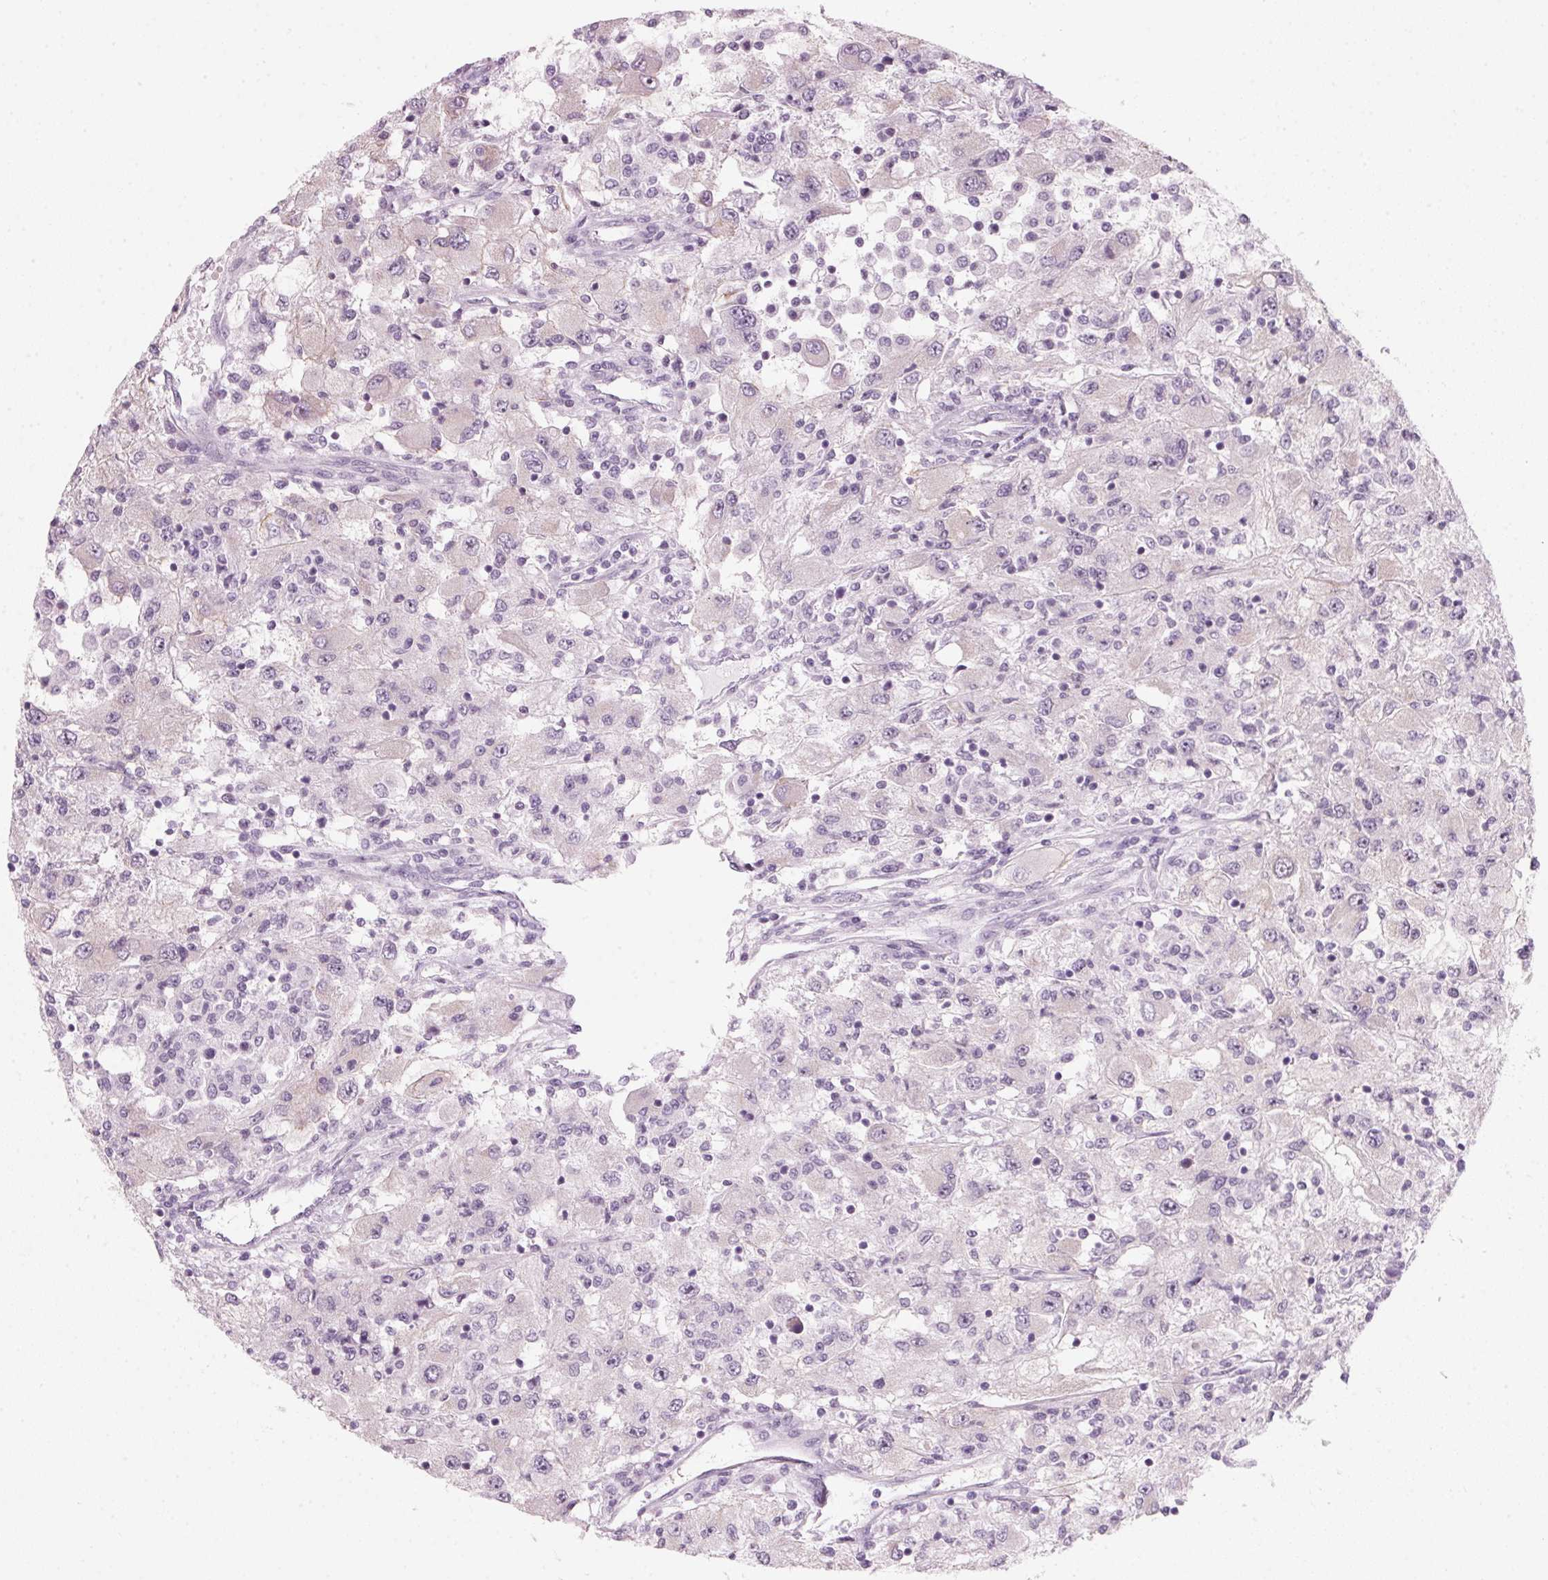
{"staining": {"intensity": "negative", "quantity": "none", "location": "none"}, "tissue": "renal cancer", "cell_type": "Tumor cells", "image_type": "cancer", "snomed": [{"axis": "morphology", "description": "Adenocarcinoma, NOS"}, {"axis": "topography", "description": "Kidney"}], "caption": "IHC histopathology image of neoplastic tissue: renal cancer stained with DAB demonstrates no significant protein staining in tumor cells.", "gene": "DNTTIP2", "patient": {"sex": "female", "age": 67}}